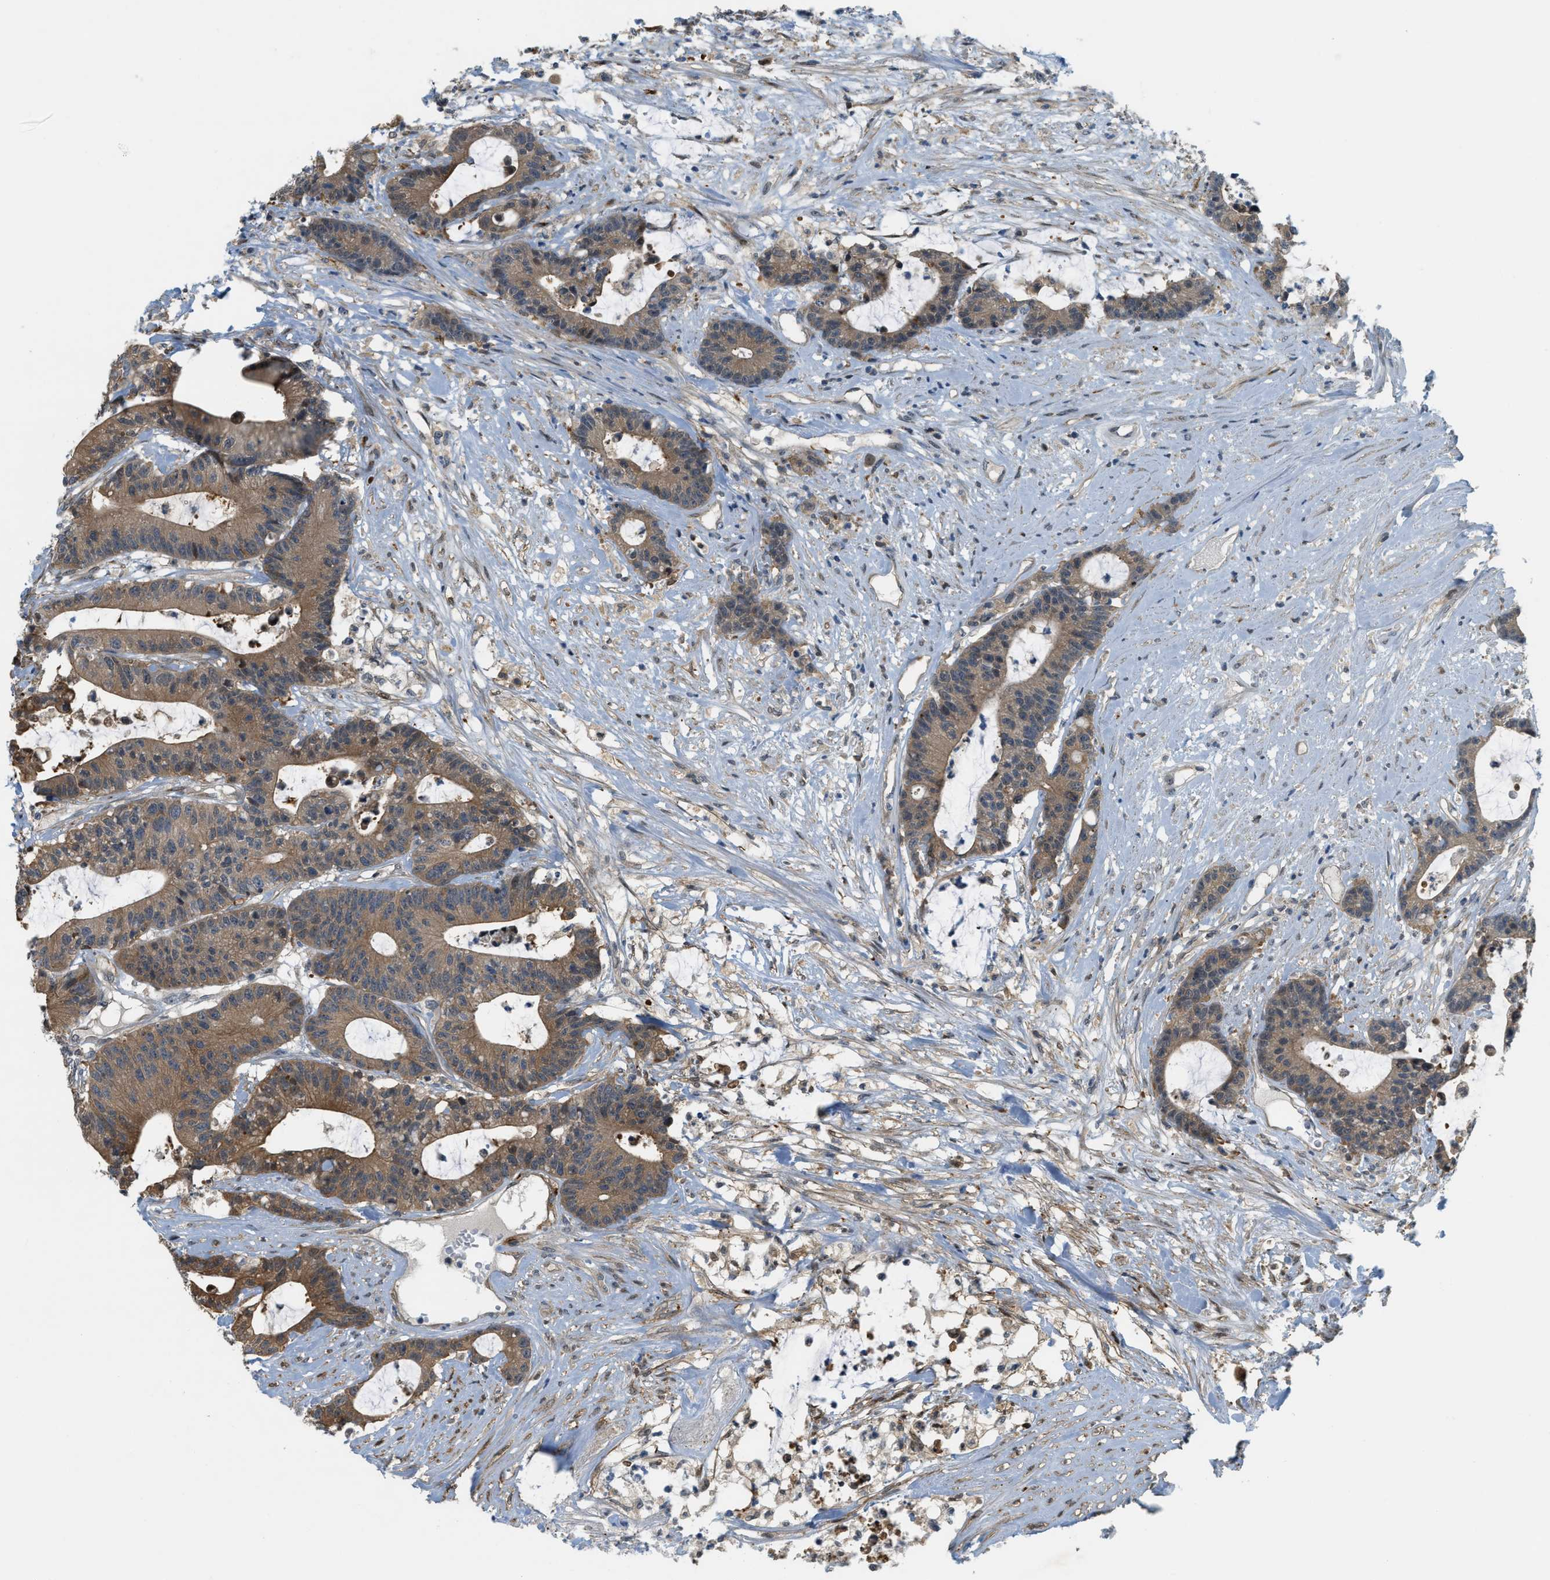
{"staining": {"intensity": "moderate", "quantity": ">75%", "location": "cytoplasmic/membranous"}, "tissue": "colorectal cancer", "cell_type": "Tumor cells", "image_type": "cancer", "snomed": [{"axis": "morphology", "description": "Adenocarcinoma, NOS"}, {"axis": "topography", "description": "Colon"}], "caption": "Moderate cytoplasmic/membranous expression is present in about >75% of tumor cells in colorectal adenocarcinoma. The staining was performed using DAB (3,3'-diaminobenzidine), with brown indicating positive protein expression. Nuclei are stained blue with hematoxylin.", "gene": "PDCL3", "patient": {"sex": "female", "age": 84}}